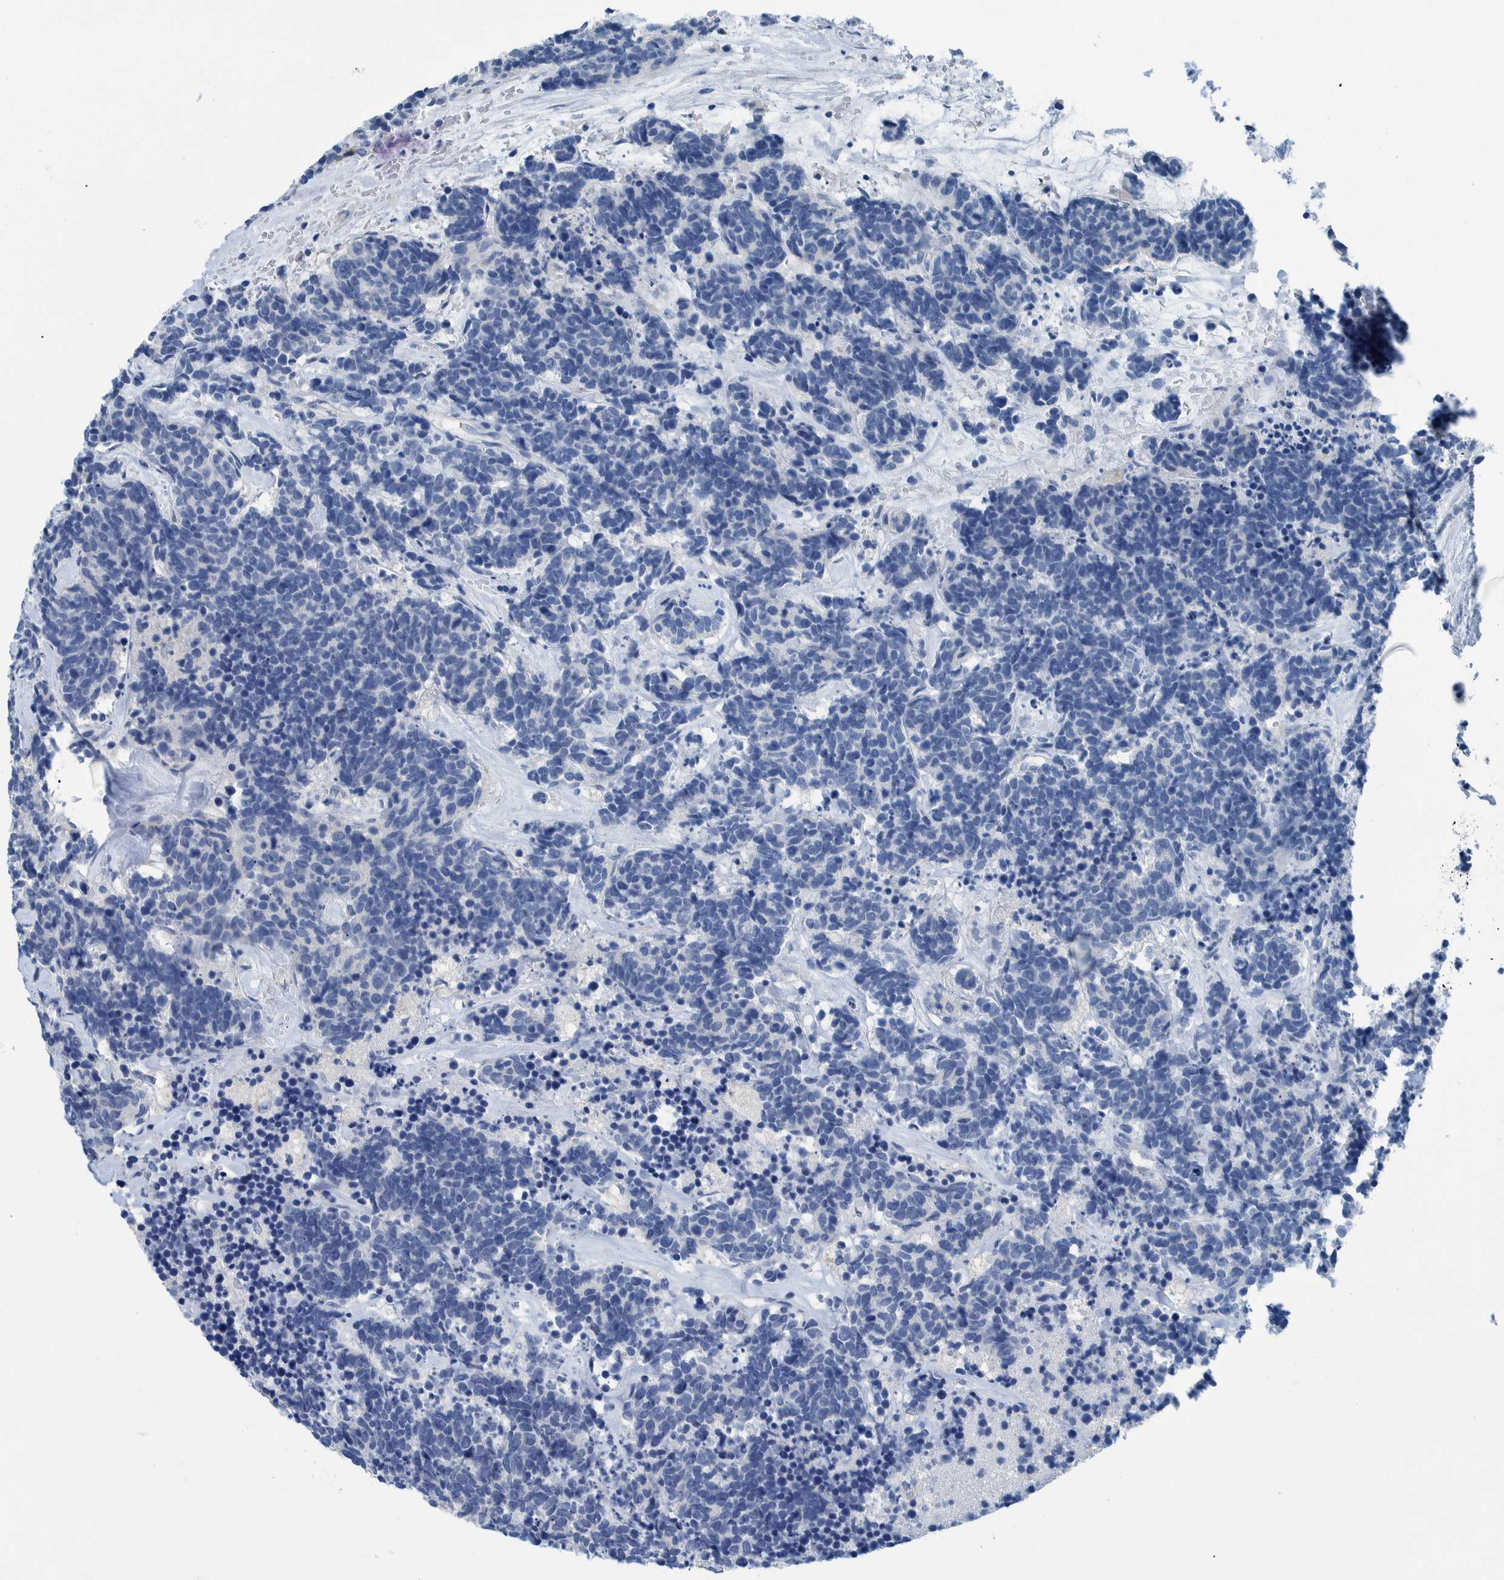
{"staining": {"intensity": "negative", "quantity": "none", "location": "none"}, "tissue": "carcinoid", "cell_type": "Tumor cells", "image_type": "cancer", "snomed": [{"axis": "morphology", "description": "Carcinoma, NOS"}, {"axis": "morphology", "description": "Carcinoid, malignant, NOS"}, {"axis": "topography", "description": "Urinary bladder"}], "caption": "The histopathology image exhibits no staining of tumor cells in carcinoid (malignant).", "gene": "IDO1", "patient": {"sex": "male", "age": 57}}